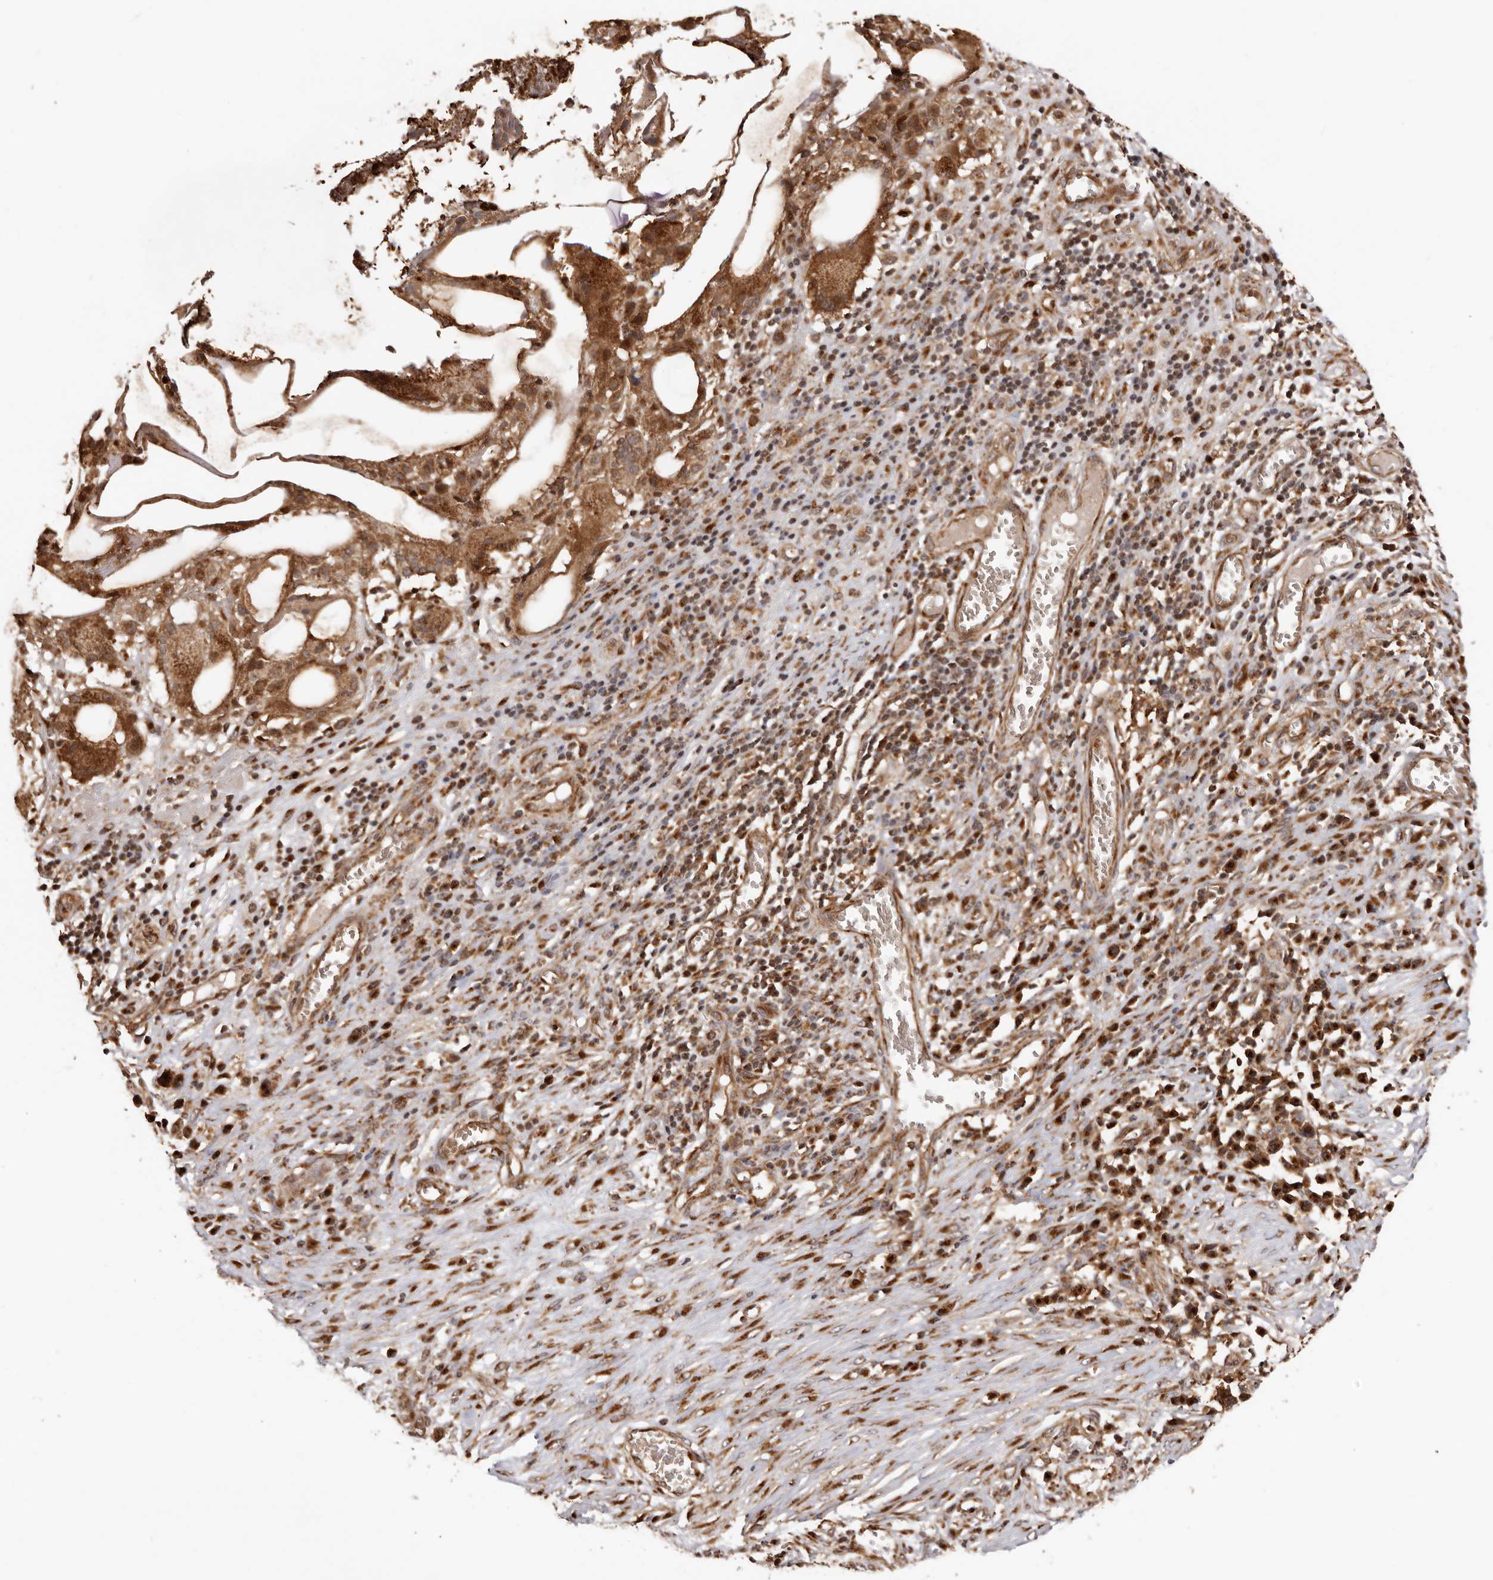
{"staining": {"intensity": "strong", "quantity": ">75%", "location": "cytoplasmic/membranous,nuclear"}, "tissue": "skin cancer", "cell_type": "Tumor cells", "image_type": "cancer", "snomed": [{"axis": "morphology", "description": "Basal cell carcinoma"}, {"axis": "topography", "description": "Skin"}], "caption": "A brown stain highlights strong cytoplasmic/membranous and nuclear staining of a protein in basal cell carcinoma (skin) tumor cells. The staining is performed using DAB (3,3'-diaminobenzidine) brown chromogen to label protein expression. The nuclei are counter-stained blue using hematoxylin.", "gene": "GPR27", "patient": {"sex": "female", "age": 64}}